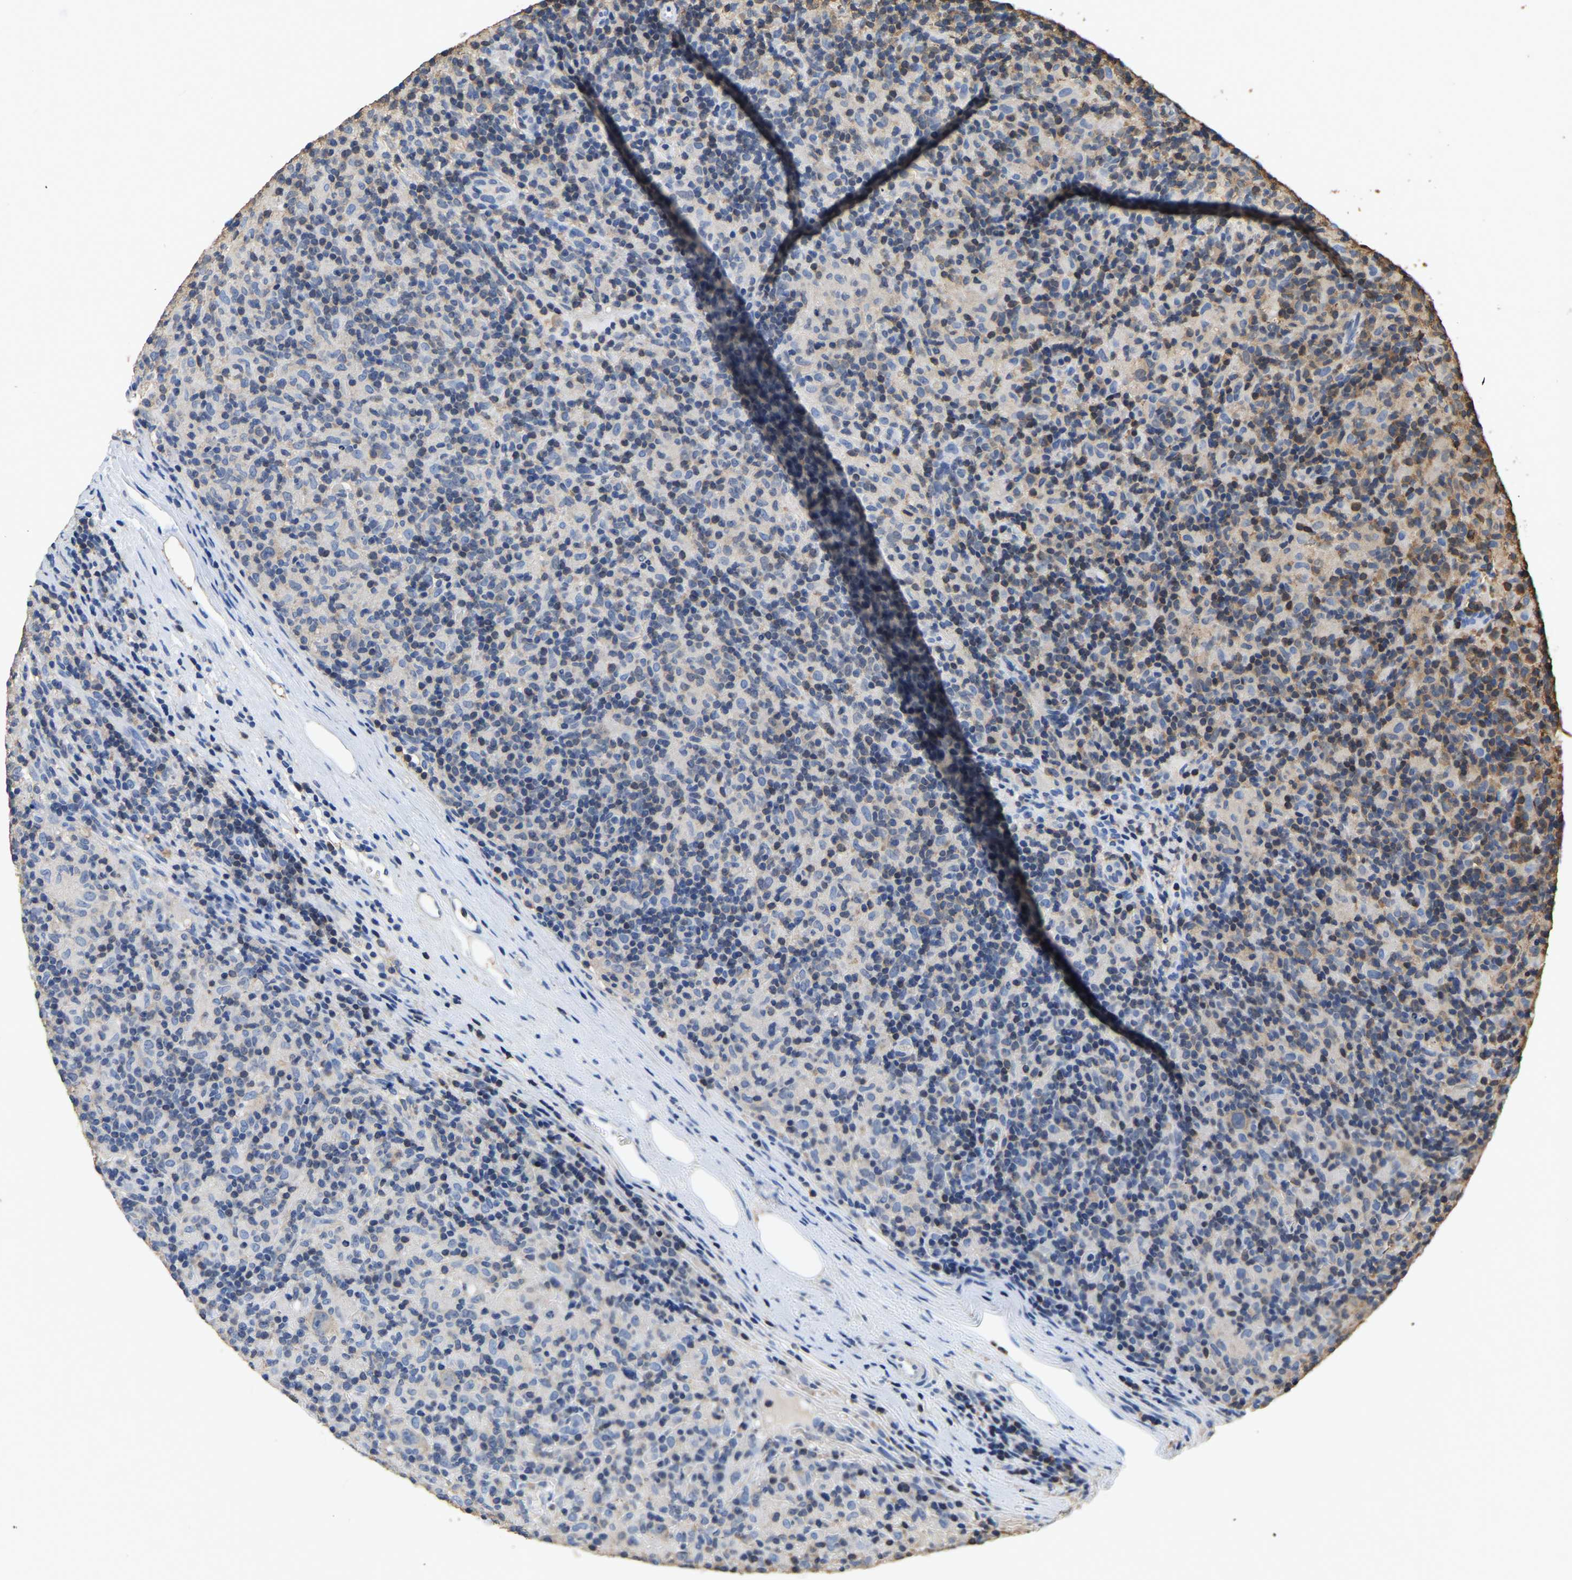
{"staining": {"intensity": "weak", "quantity": "25%-75%", "location": "cytoplasmic/membranous"}, "tissue": "lymphoma", "cell_type": "Tumor cells", "image_type": "cancer", "snomed": [{"axis": "morphology", "description": "Hodgkin's disease, NOS"}, {"axis": "topography", "description": "Lymph node"}], "caption": "The histopathology image reveals immunohistochemical staining of lymphoma. There is weak cytoplasmic/membranous positivity is present in about 25%-75% of tumor cells. (brown staining indicates protein expression, while blue staining denotes nuclei).", "gene": "LDHB", "patient": {"sex": "male", "age": 70}}